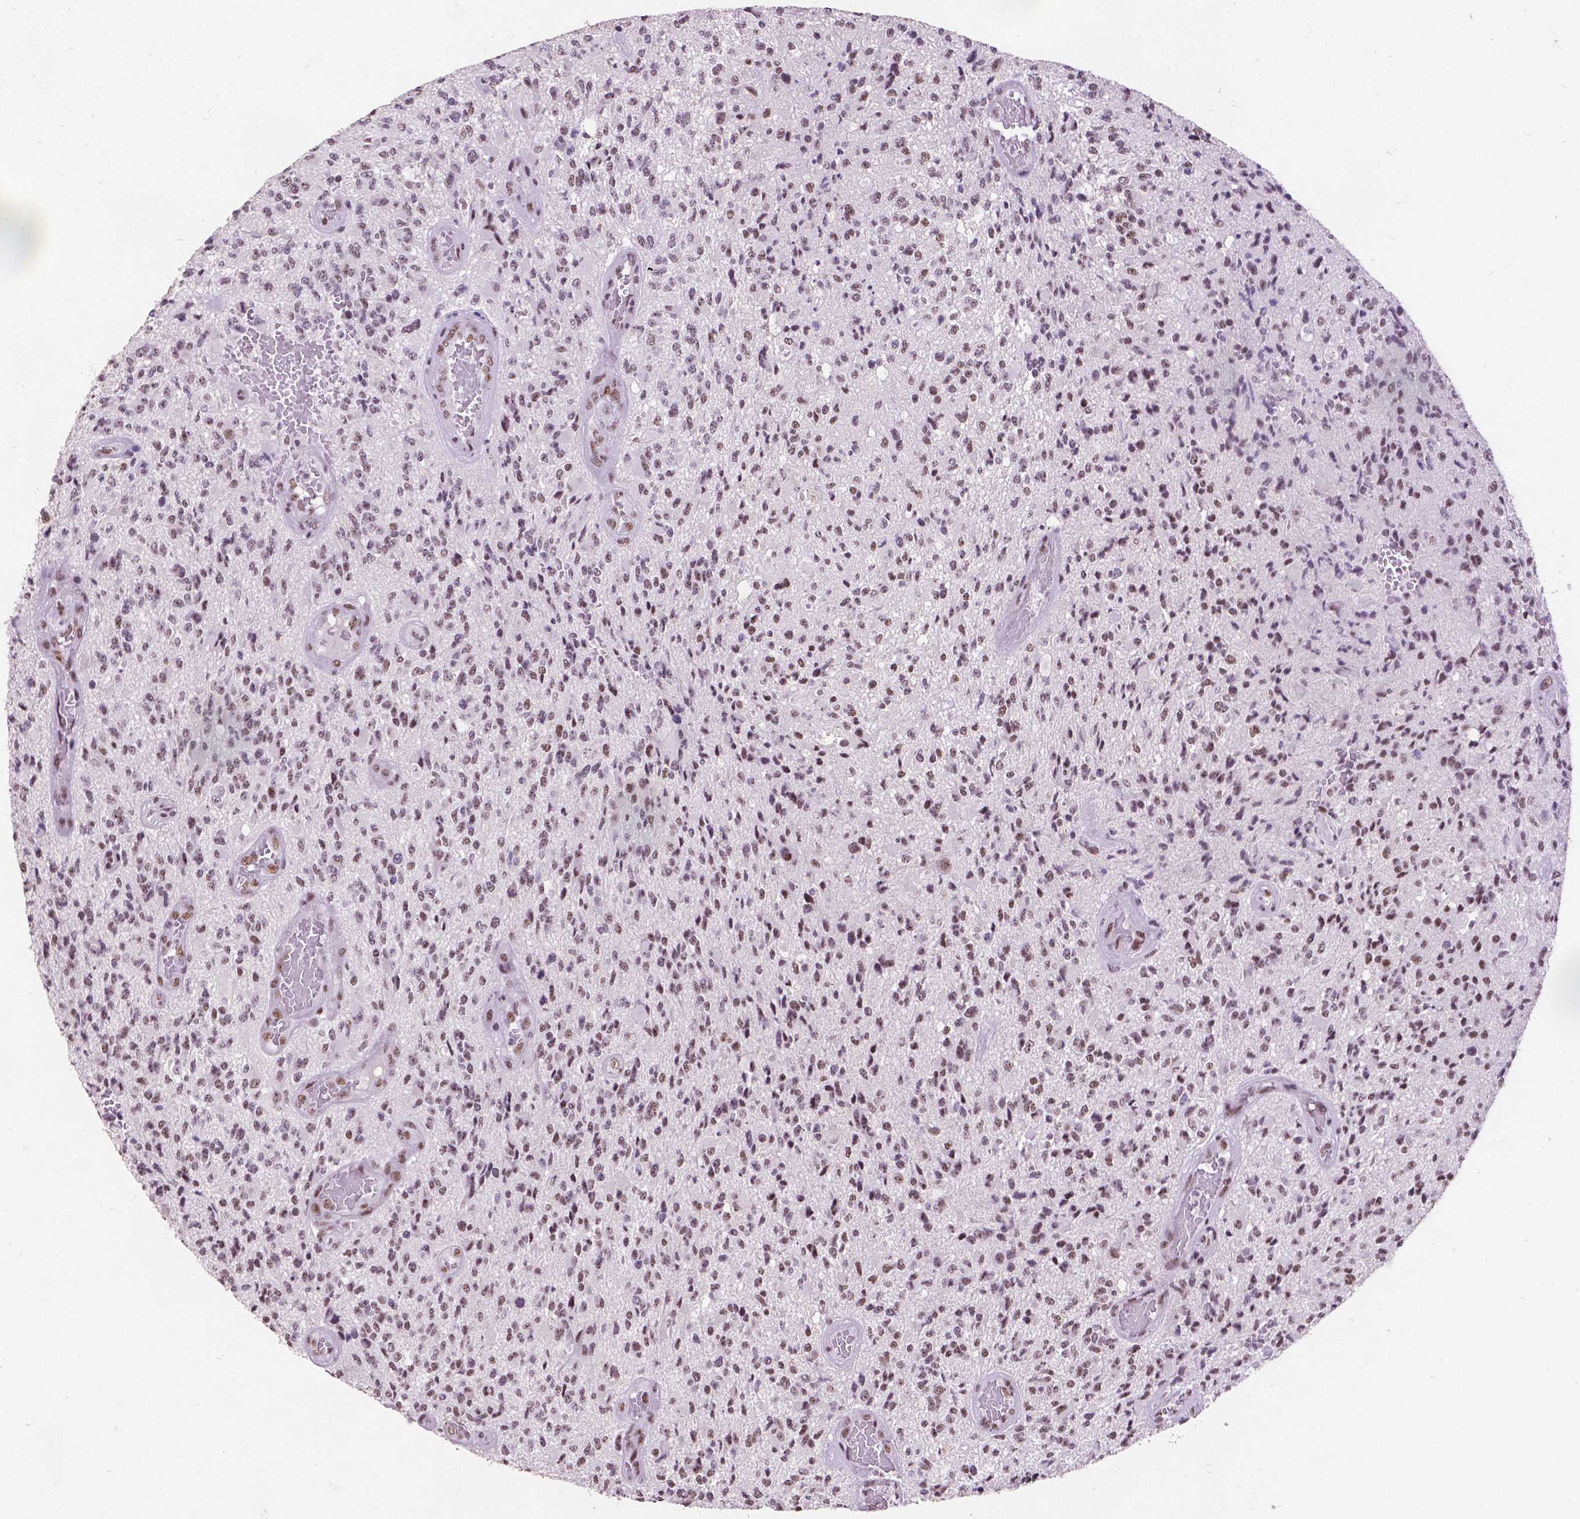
{"staining": {"intensity": "moderate", "quantity": "25%-75%", "location": "nuclear"}, "tissue": "glioma", "cell_type": "Tumor cells", "image_type": "cancer", "snomed": [{"axis": "morphology", "description": "Glioma, malignant, High grade"}, {"axis": "topography", "description": "Brain"}], "caption": "Immunohistochemistry (IHC) (DAB (3,3'-diaminobenzidine)) staining of glioma demonstrates moderate nuclear protein positivity in approximately 25%-75% of tumor cells. The protein is shown in brown color, while the nuclei are stained blue.", "gene": "COIL", "patient": {"sex": "female", "age": 63}}